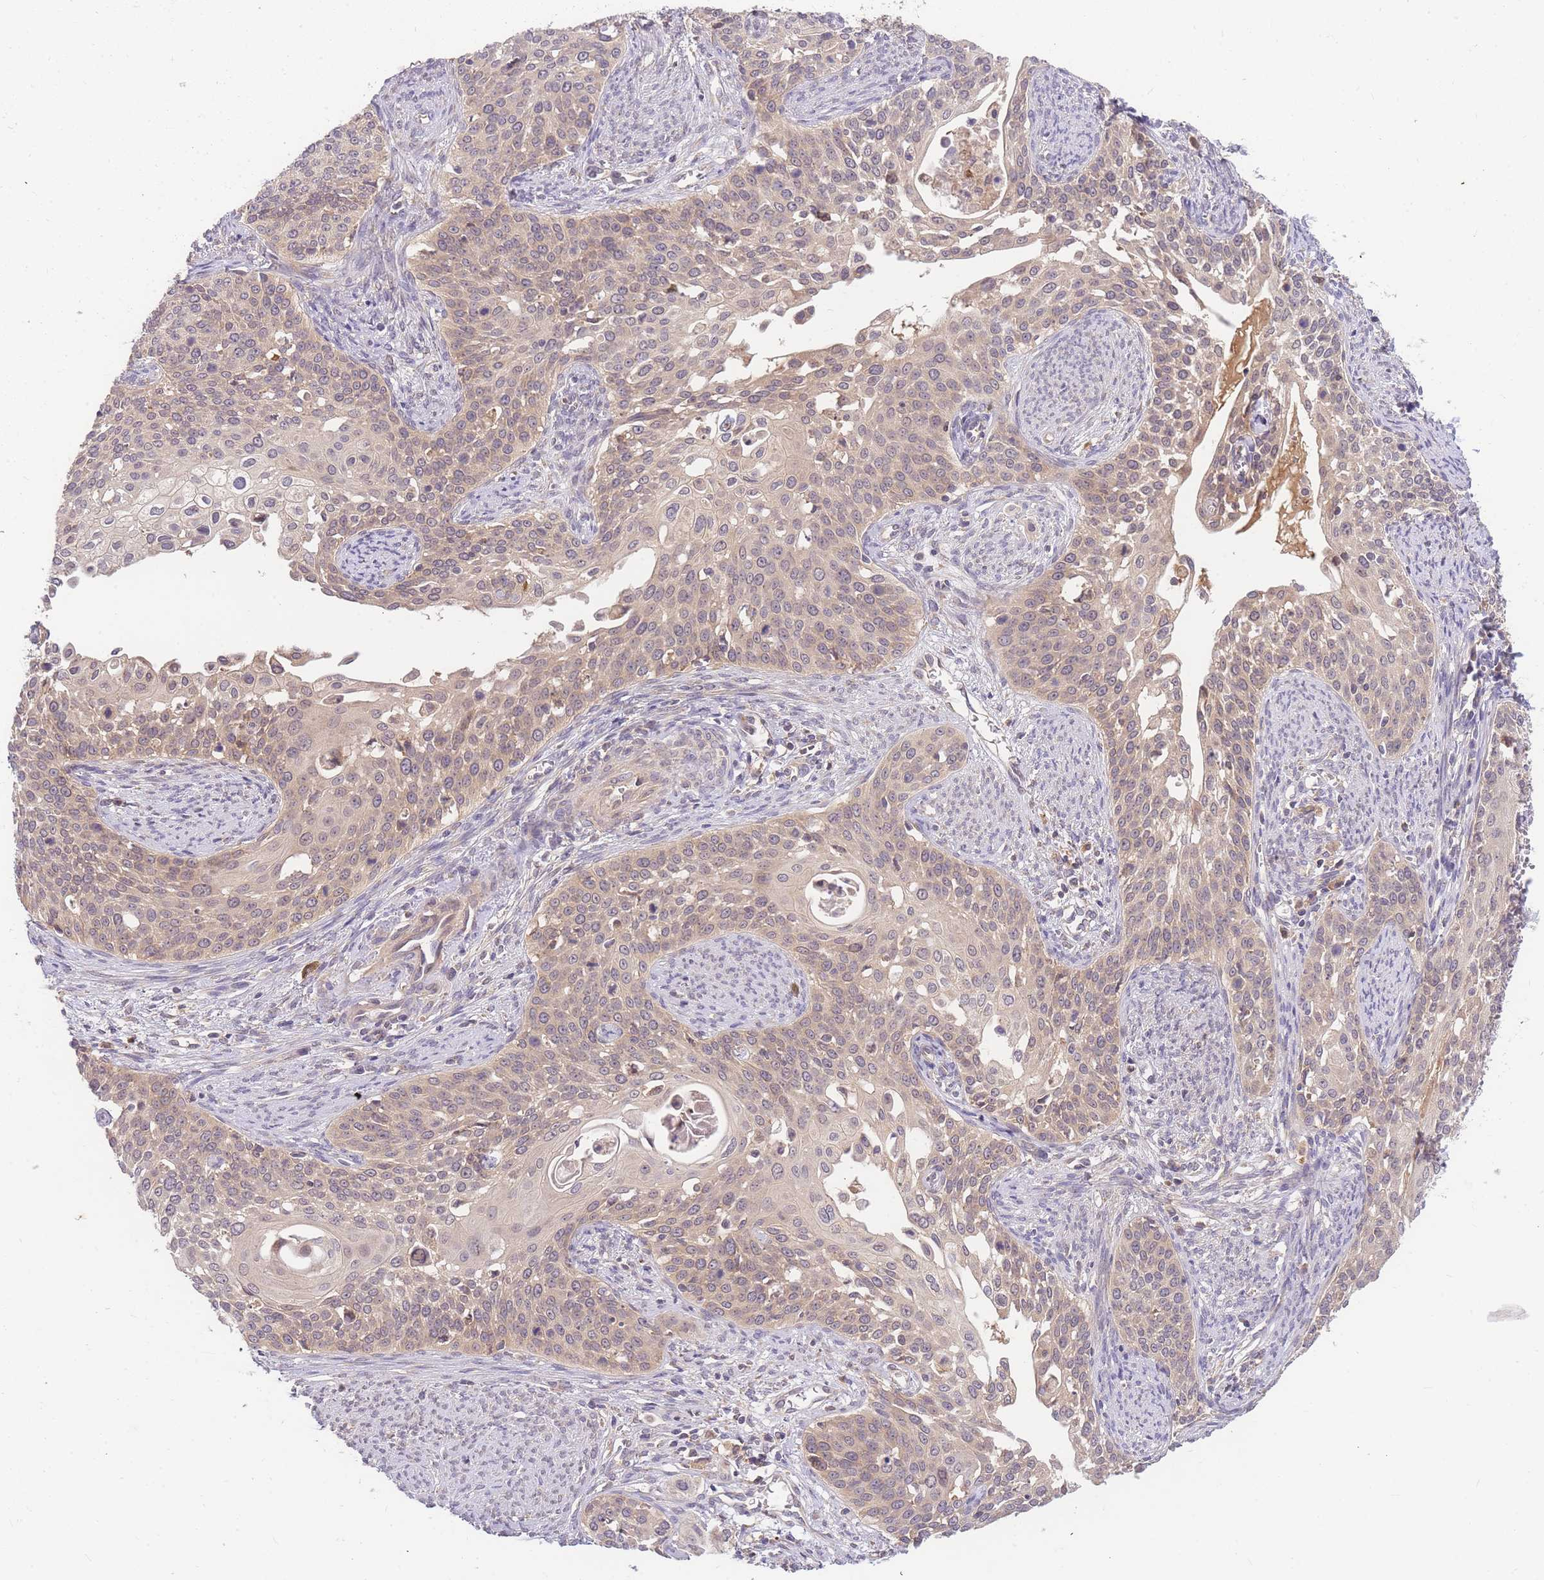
{"staining": {"intensity": "weak", "quantity": "<25%", "location": "cytoplasmic/membranous"}, "tissue": "cervical cancer", "cell_type": "Tumor cells", "image_type": "cancer", "snomed": [{"axis": "morphology", "description": "Squamous cell carcinoma, NOS"}, {"axis": "topography", "description": "Cervix"}], "caption": "IHC histopathology image of neoplastic tissue: human cervical cancer (squamous cell carcinoma) stained with DAB exhibits no significant protein positivity in tumor cells.", "gene": "ZNF577", "patient": {"sex": "female", "age": 44}}